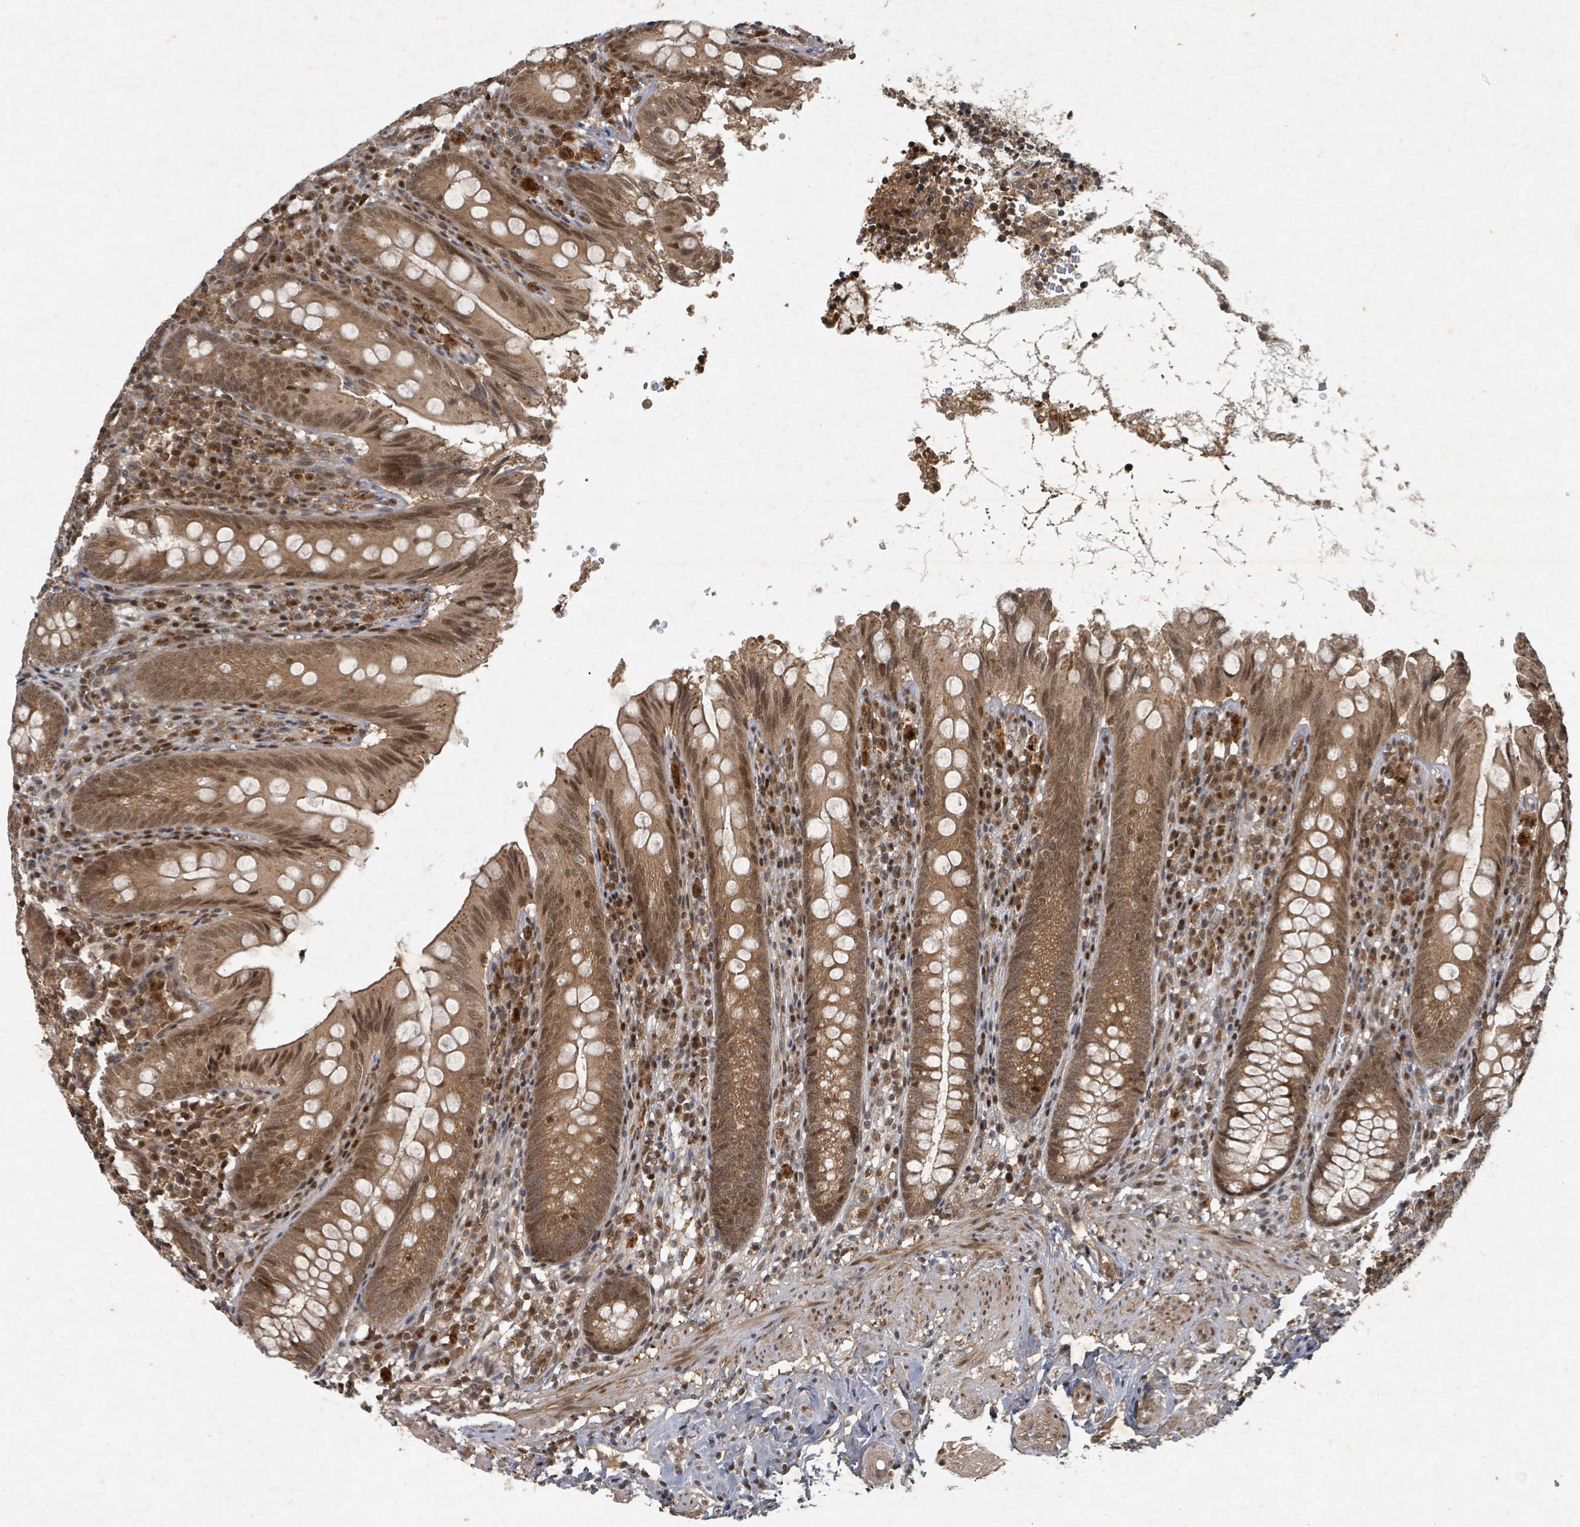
{"staining": {"intensity": "moderate", "quantity": ">75%", "location": "cytoplasmic/membranous,nuclear"}, "tissue": "appendix", "cell_type": "Glandular cells", "image_type": "normal", "snomed": [{"axis": "morphology", "description": "Normal tissue, NOS"}, {"axis": "topography", "description": "Appendix"}], "caption": "DAB immunohistochemical staining of unremarkable human appendix reveals moderate cytoplasmic/membranous,nuclear protein expression in about >75% of glandular cells. Using DAB (3,3'-diaminobenzidine) (brown) and hematoxylin (blue) stains, captured at high magnification using brightfield microscopy.", "gene": "KDM4E", "patient": {"sex": "male", "age": 55}}